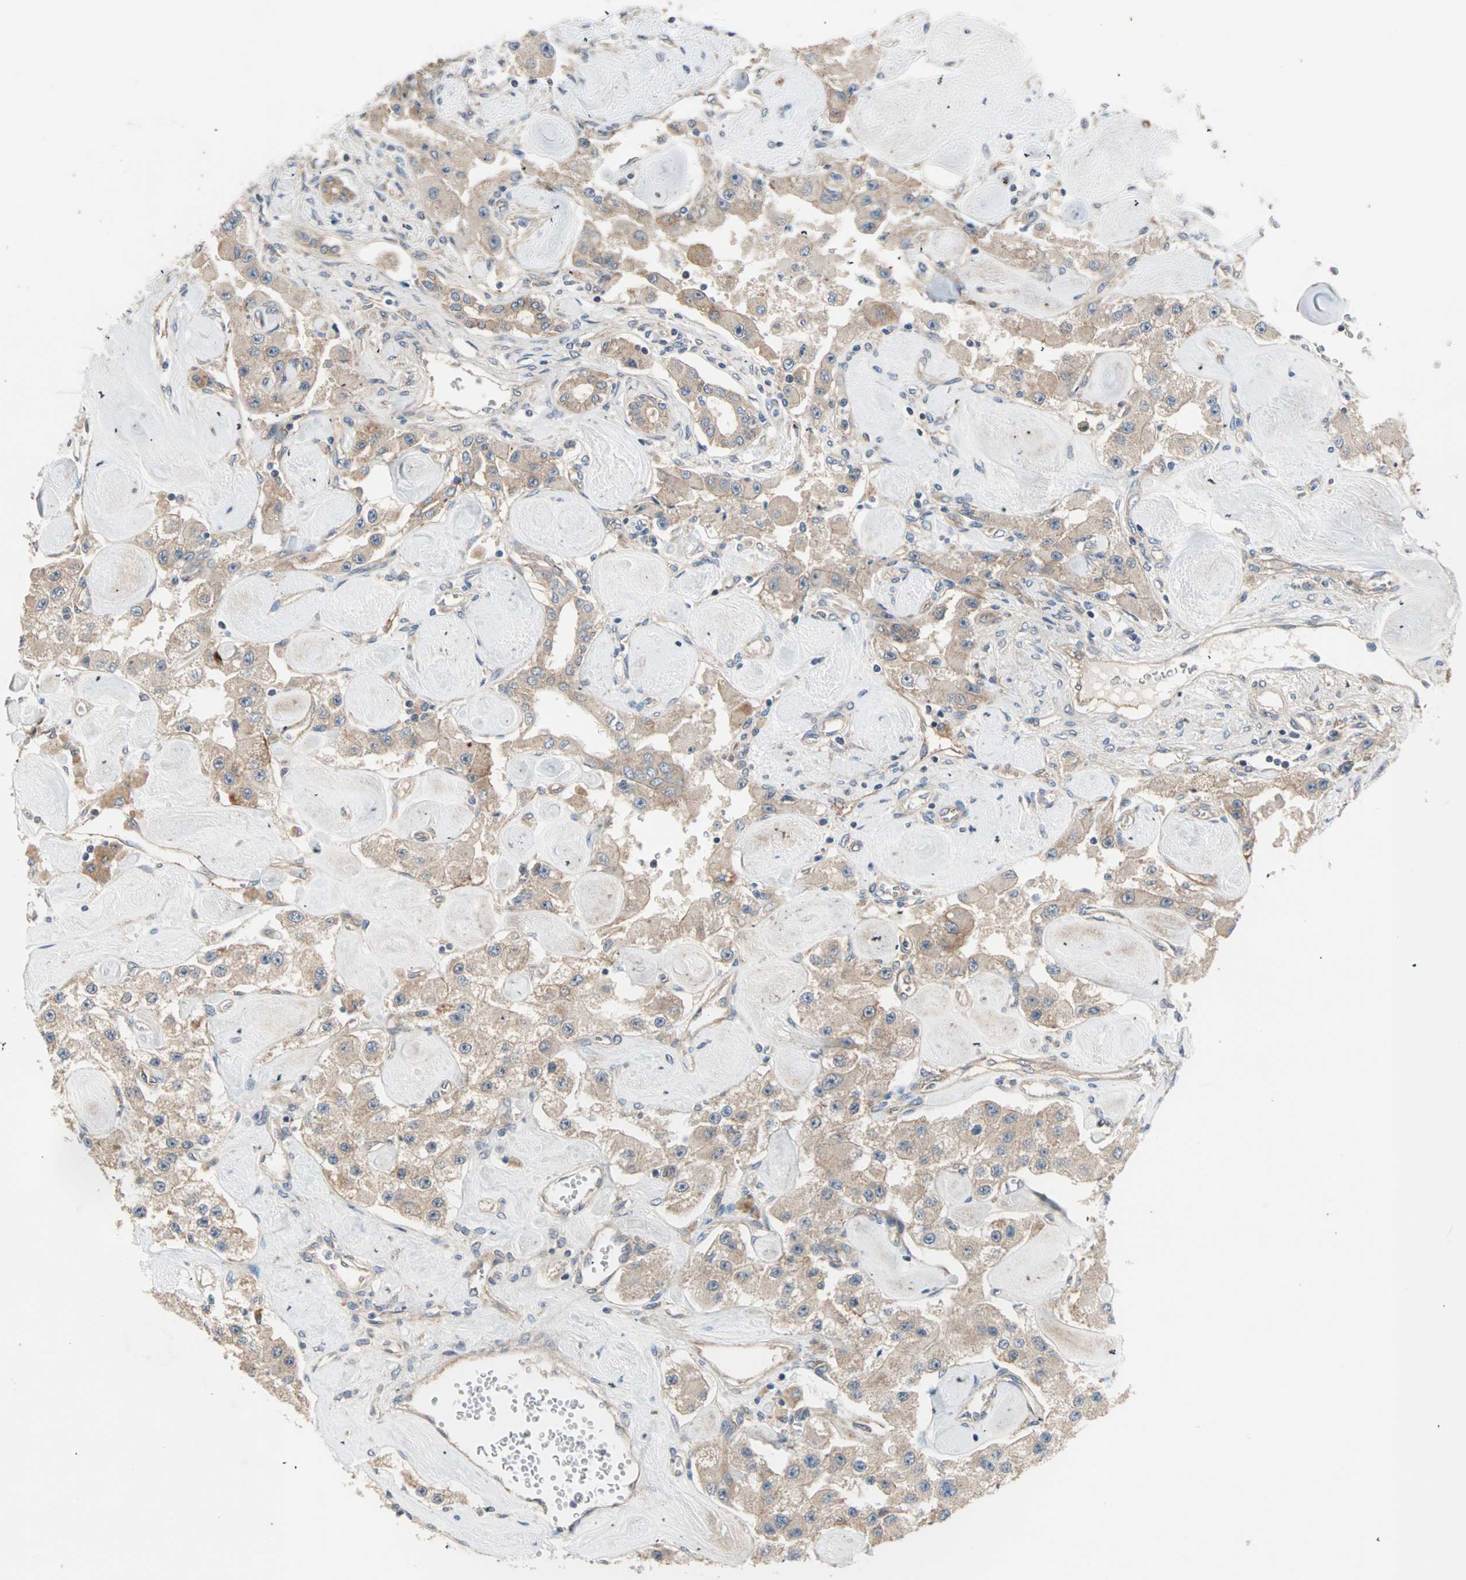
{"staining": {"intensity": "weak", "quantity": ">75%", "location": "cytoplasmic/membranous"}, "tissue": "carcinoid", "cell_type": "Tumor cells", "image_type": "cancer", "snomed": [{"axis": "morphology", "description": "Carcinoid, malignant, NOS"}, {"axis": "topography", "description": "Pancreas"}], "caption": "A photomicrograph of carcinoid (malignant) stained for a protein shows weak cytoplasmic/membranous brown staining in tumor cells.", "gene": "PDE8A", "patient": {"sex": "male", "age": 41}}